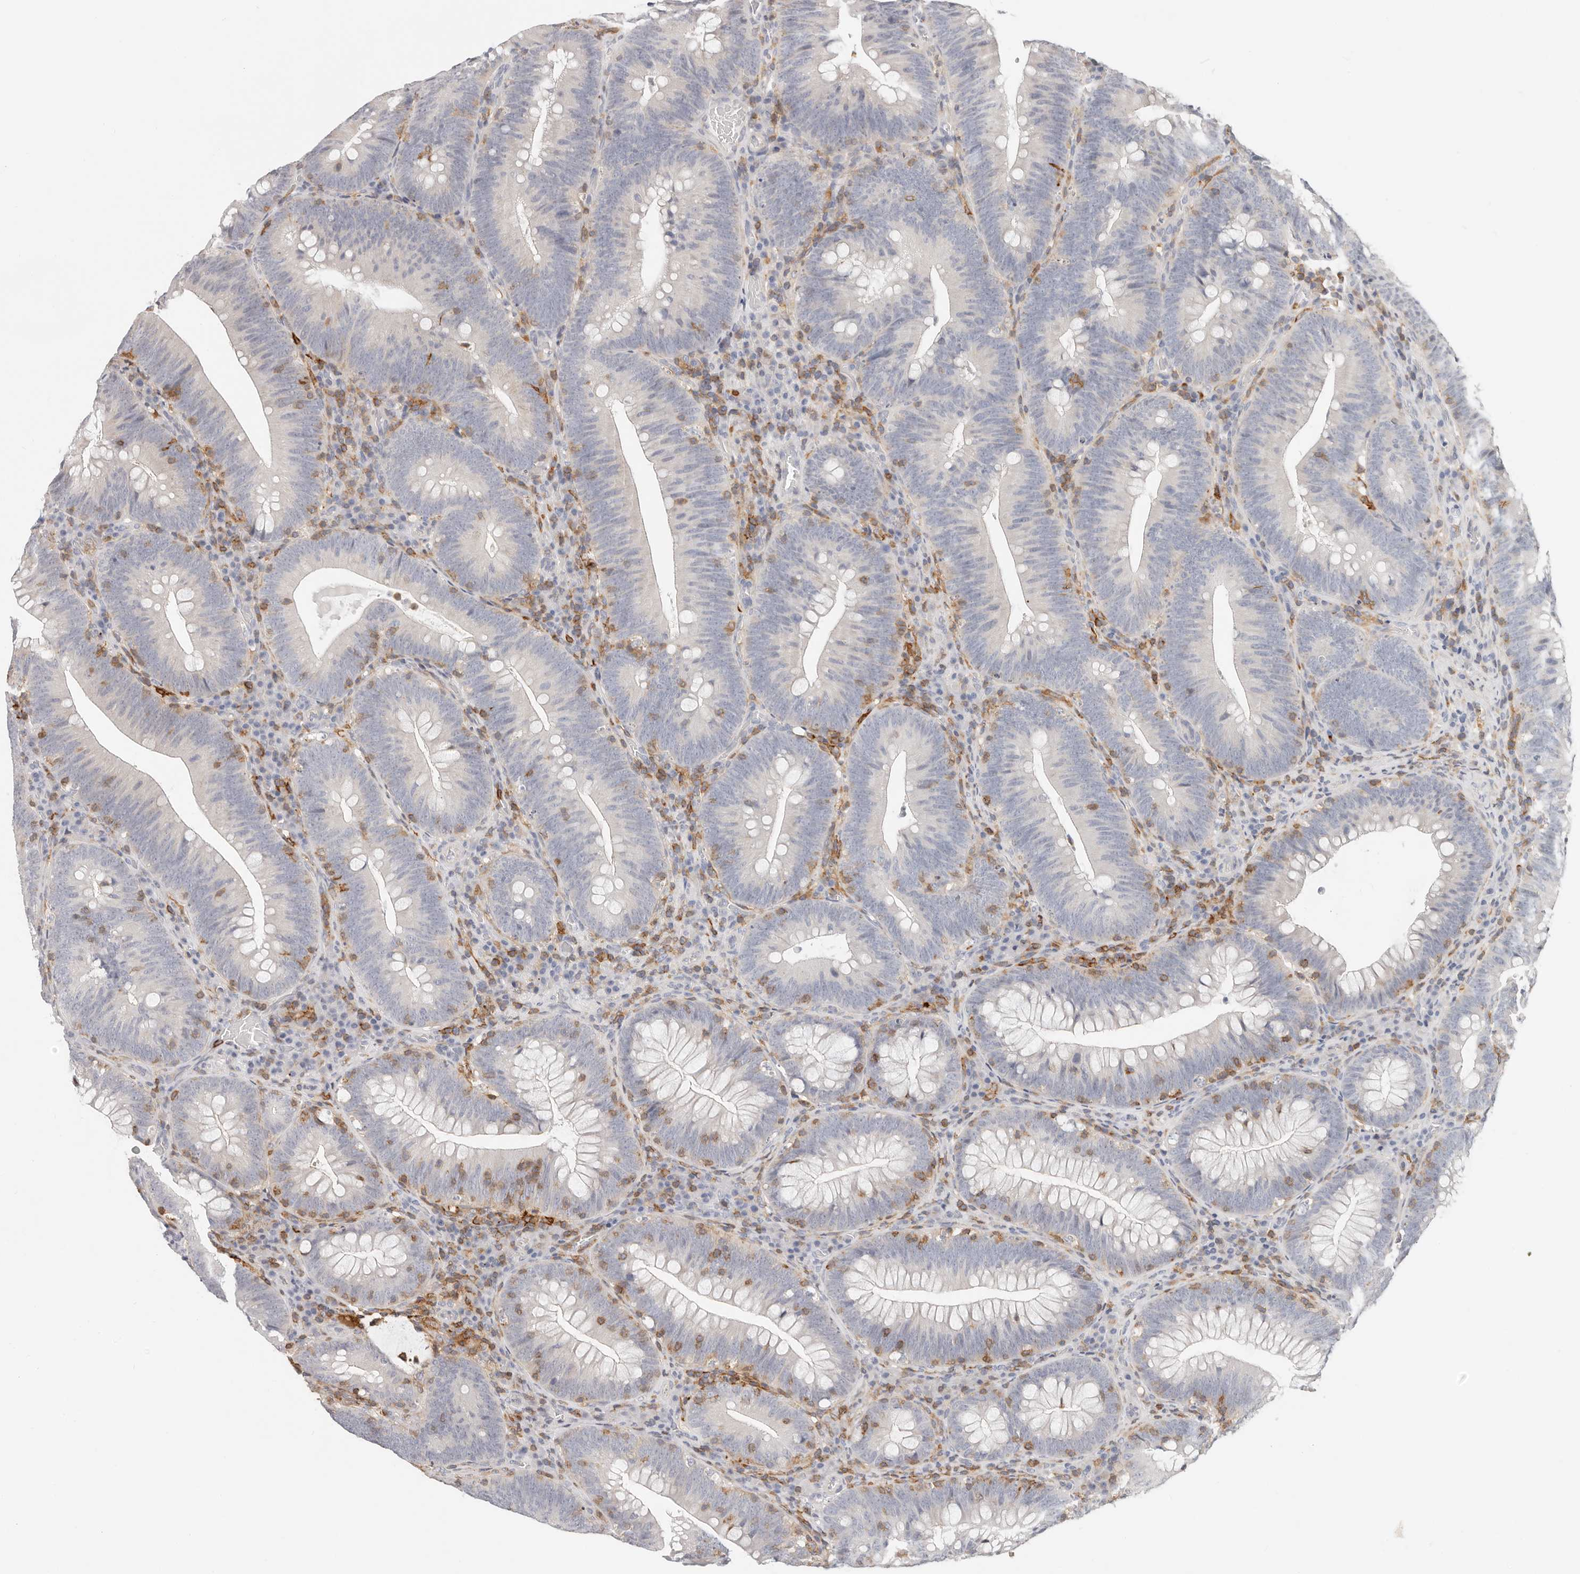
{"staining": {"intensity": "negative", "quantity": "none", "location": "none"}, "tissue": "colorectal cancer", "cell_type": "Tumor cells", "image_type": "cancer", "snomed": [{"axis": "morphology", "description": "Normal tissue, NOS"}, {"axis": "topography", "description": "Colon"}], "caption": "This image is of colorectal cancer stained with immunohistochemistry (IHC) to label a protein in brown with the nuclei are counter-stained blue. There is no expression in tumor cells.", "gene": "TMEM63B", "patient": {"sex": "female", "age": 82}}